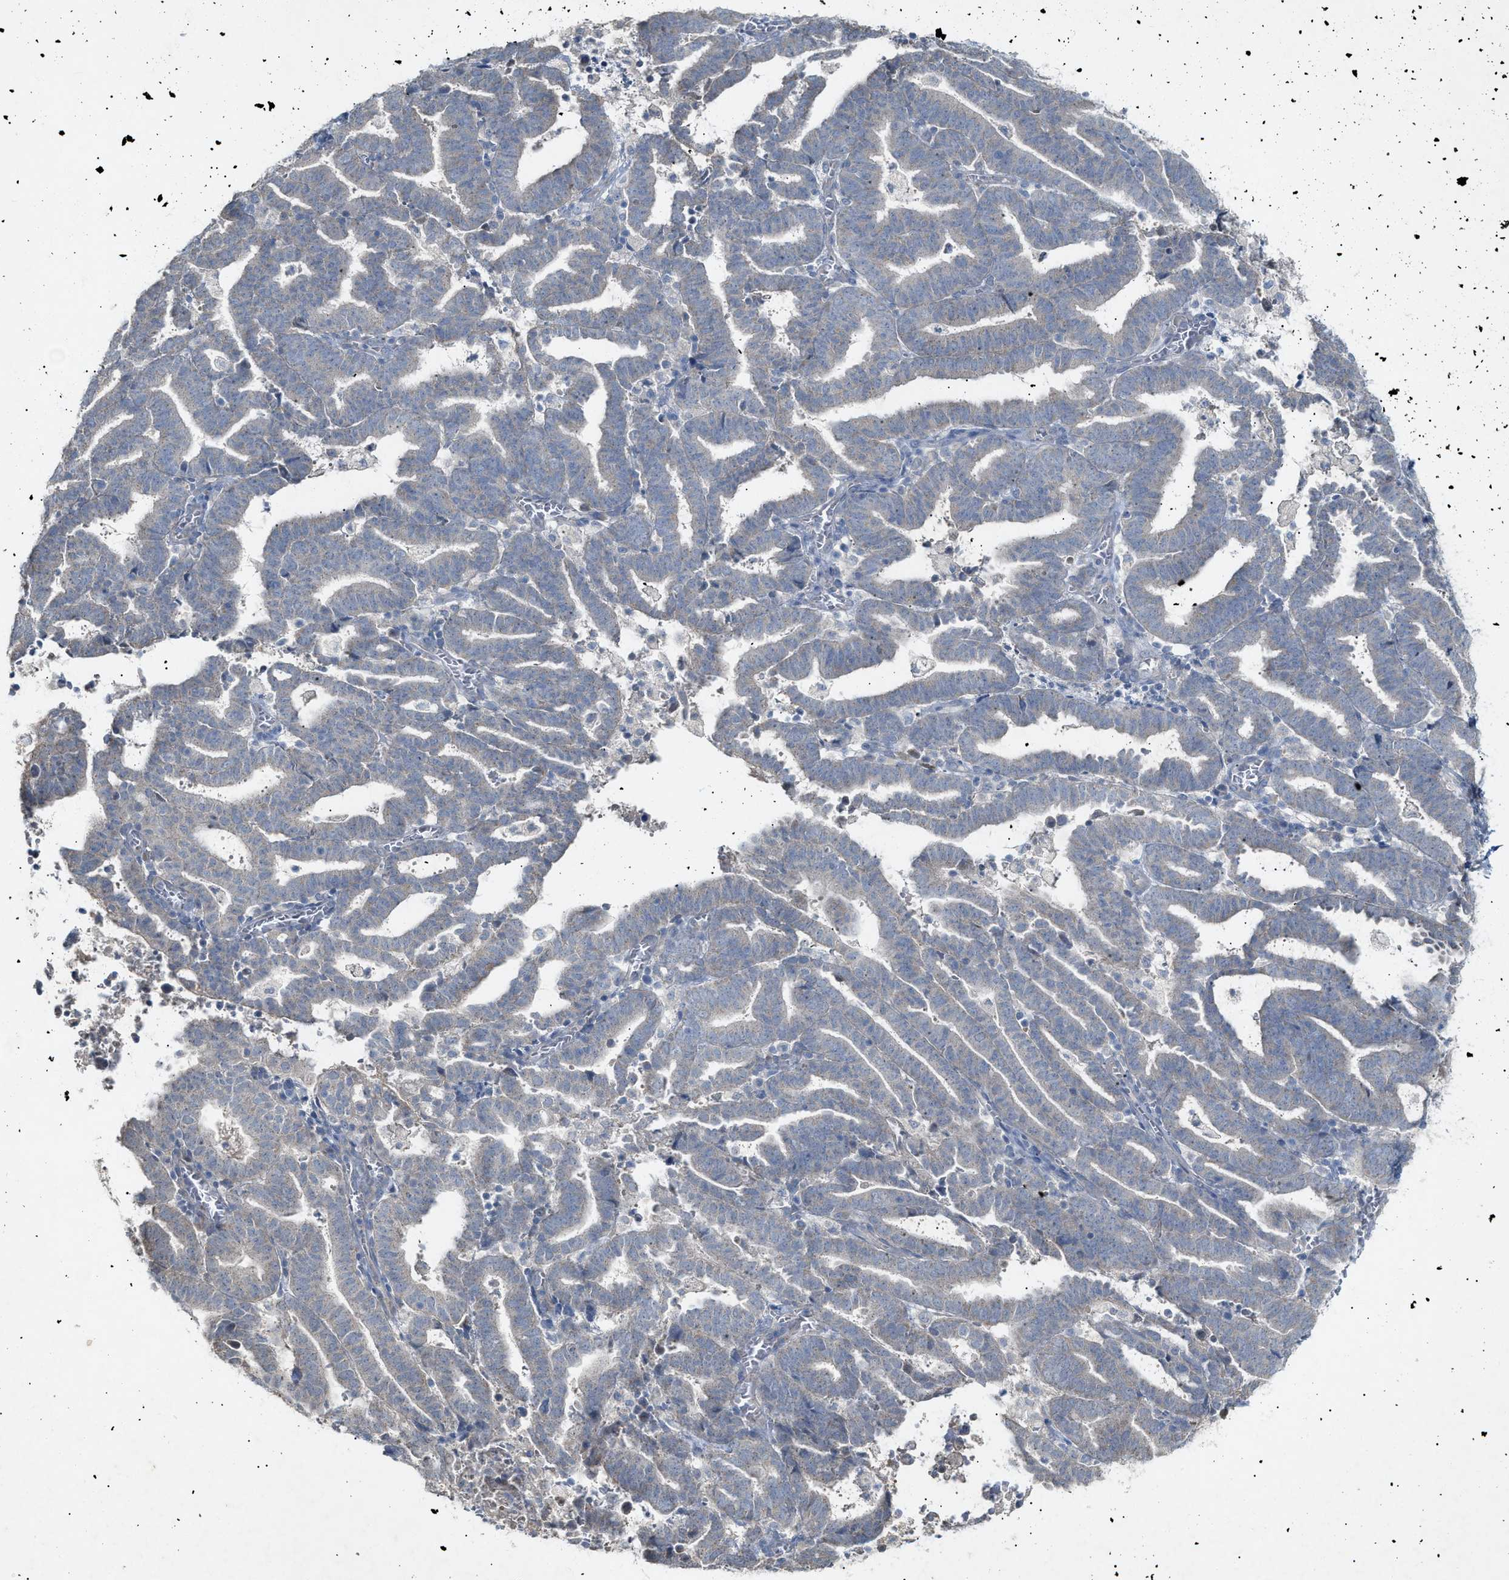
{"staining": {"intensity": "negative", "quantity": "none", "location": "none"}, "tissue": "endometrial cancer", "cell_type": "Tumor cells", "image_type": "cancer", "snomed": [{"axis": "morphology", "description": "Adenocarcinoma, NOS"}, {"axis": "topography", "description": "Uterus"}], "caption": "Micrograph shows no protein staining in tumor cells of endometrial cancer (adenocarcinoma) tissue.", "gene": "SLC25A31", "patient": {"sex": "female", "age": 83}}